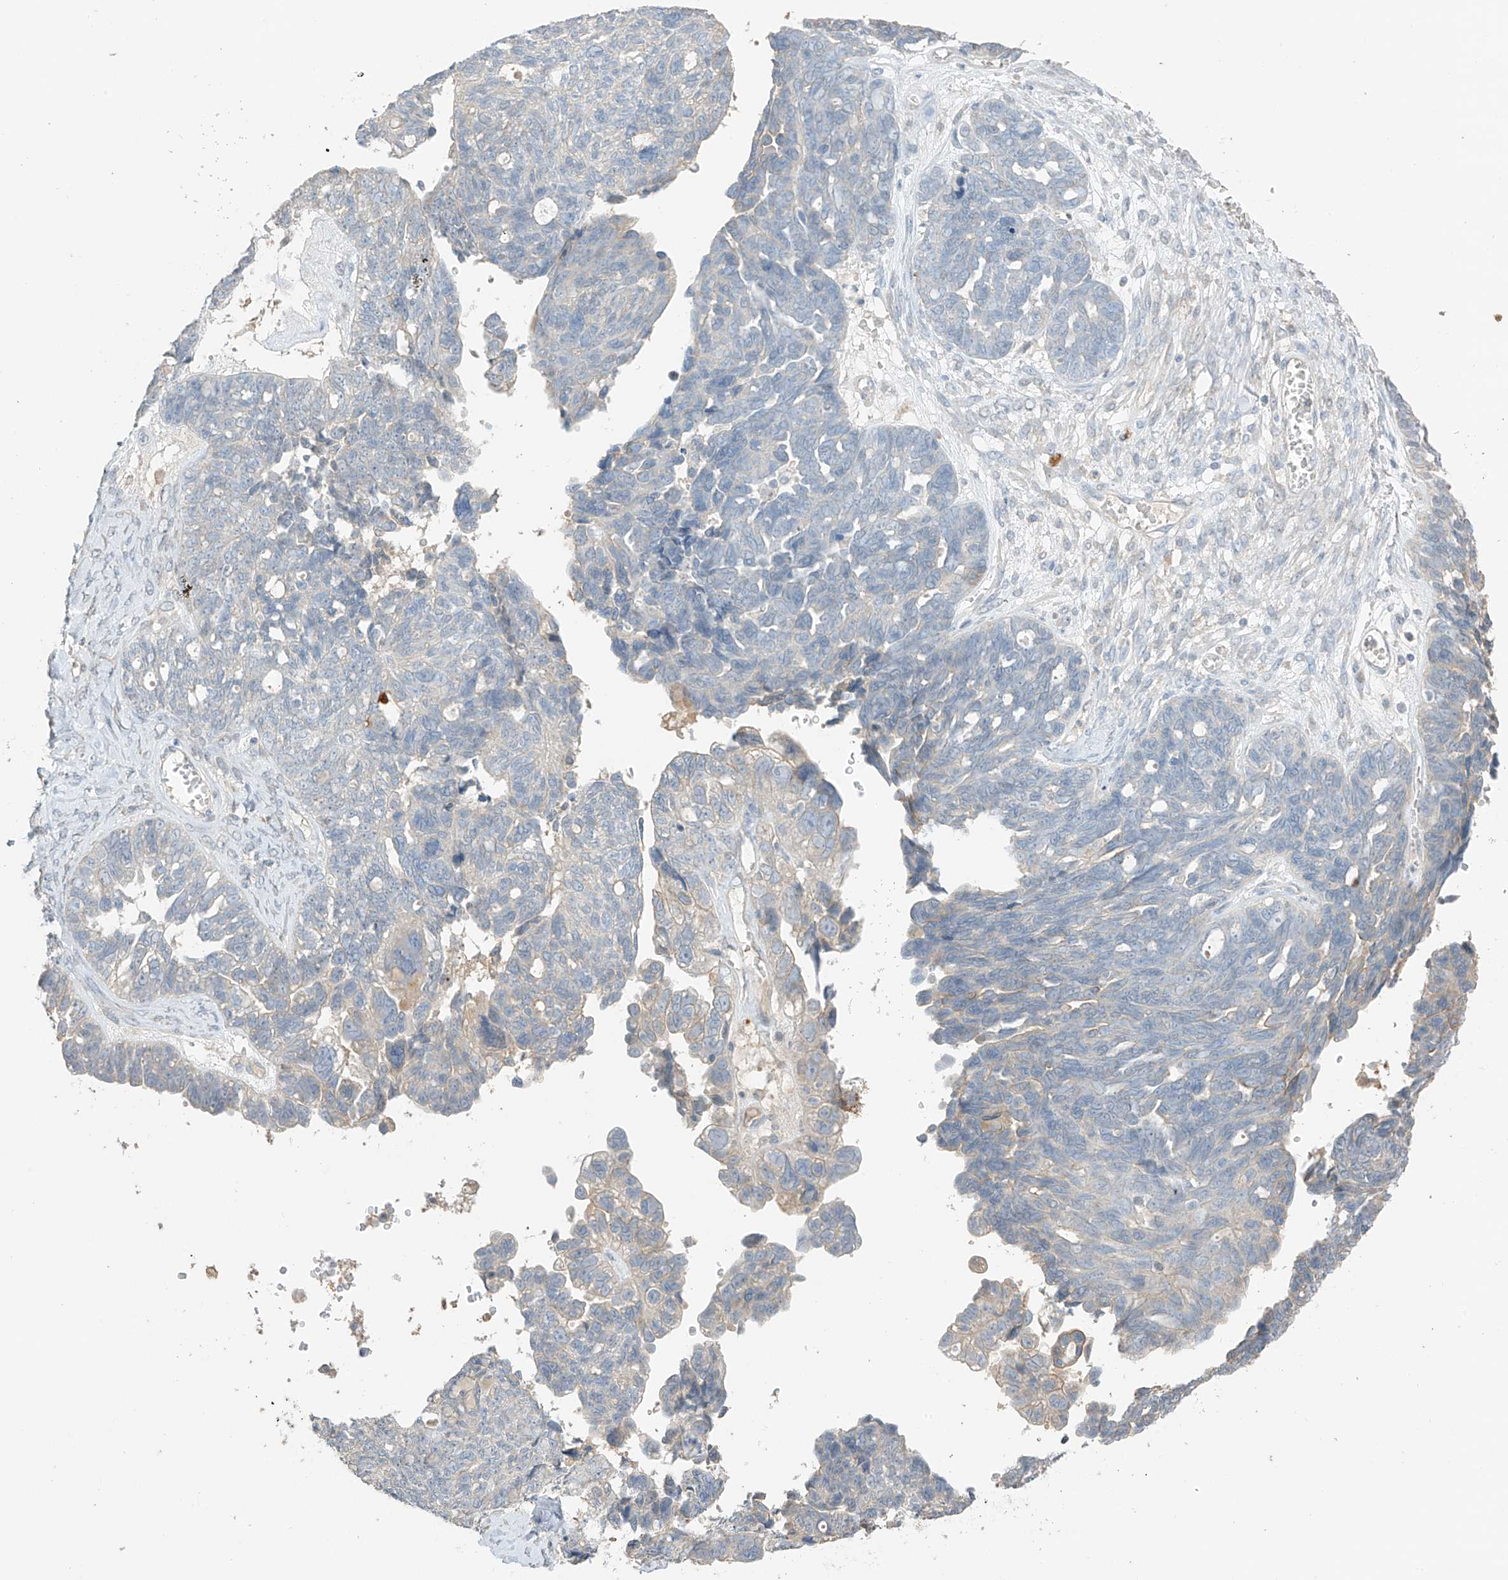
{"staining": {"intensity": "negative", "quantity": "none", "location": "none"}, "tissue": "ovarian cancer", "cell_type": "Tumor cells", "image_type": "cancer", "snomed": [{"axis": "morphology", "description": "Cystadenocarcinoma, serous, NOS"}, {"axis": "topography", "description": "Ovary"}], "caption": "IHC photomicrograph of ovarian serous cystadenocarcinoma stained for a protein (brown), which displays no positivity in tumor cells. Nuclei are stained in blue.", "gene": "CAPN13", "patient": {"sex": "female", "age": 79}}